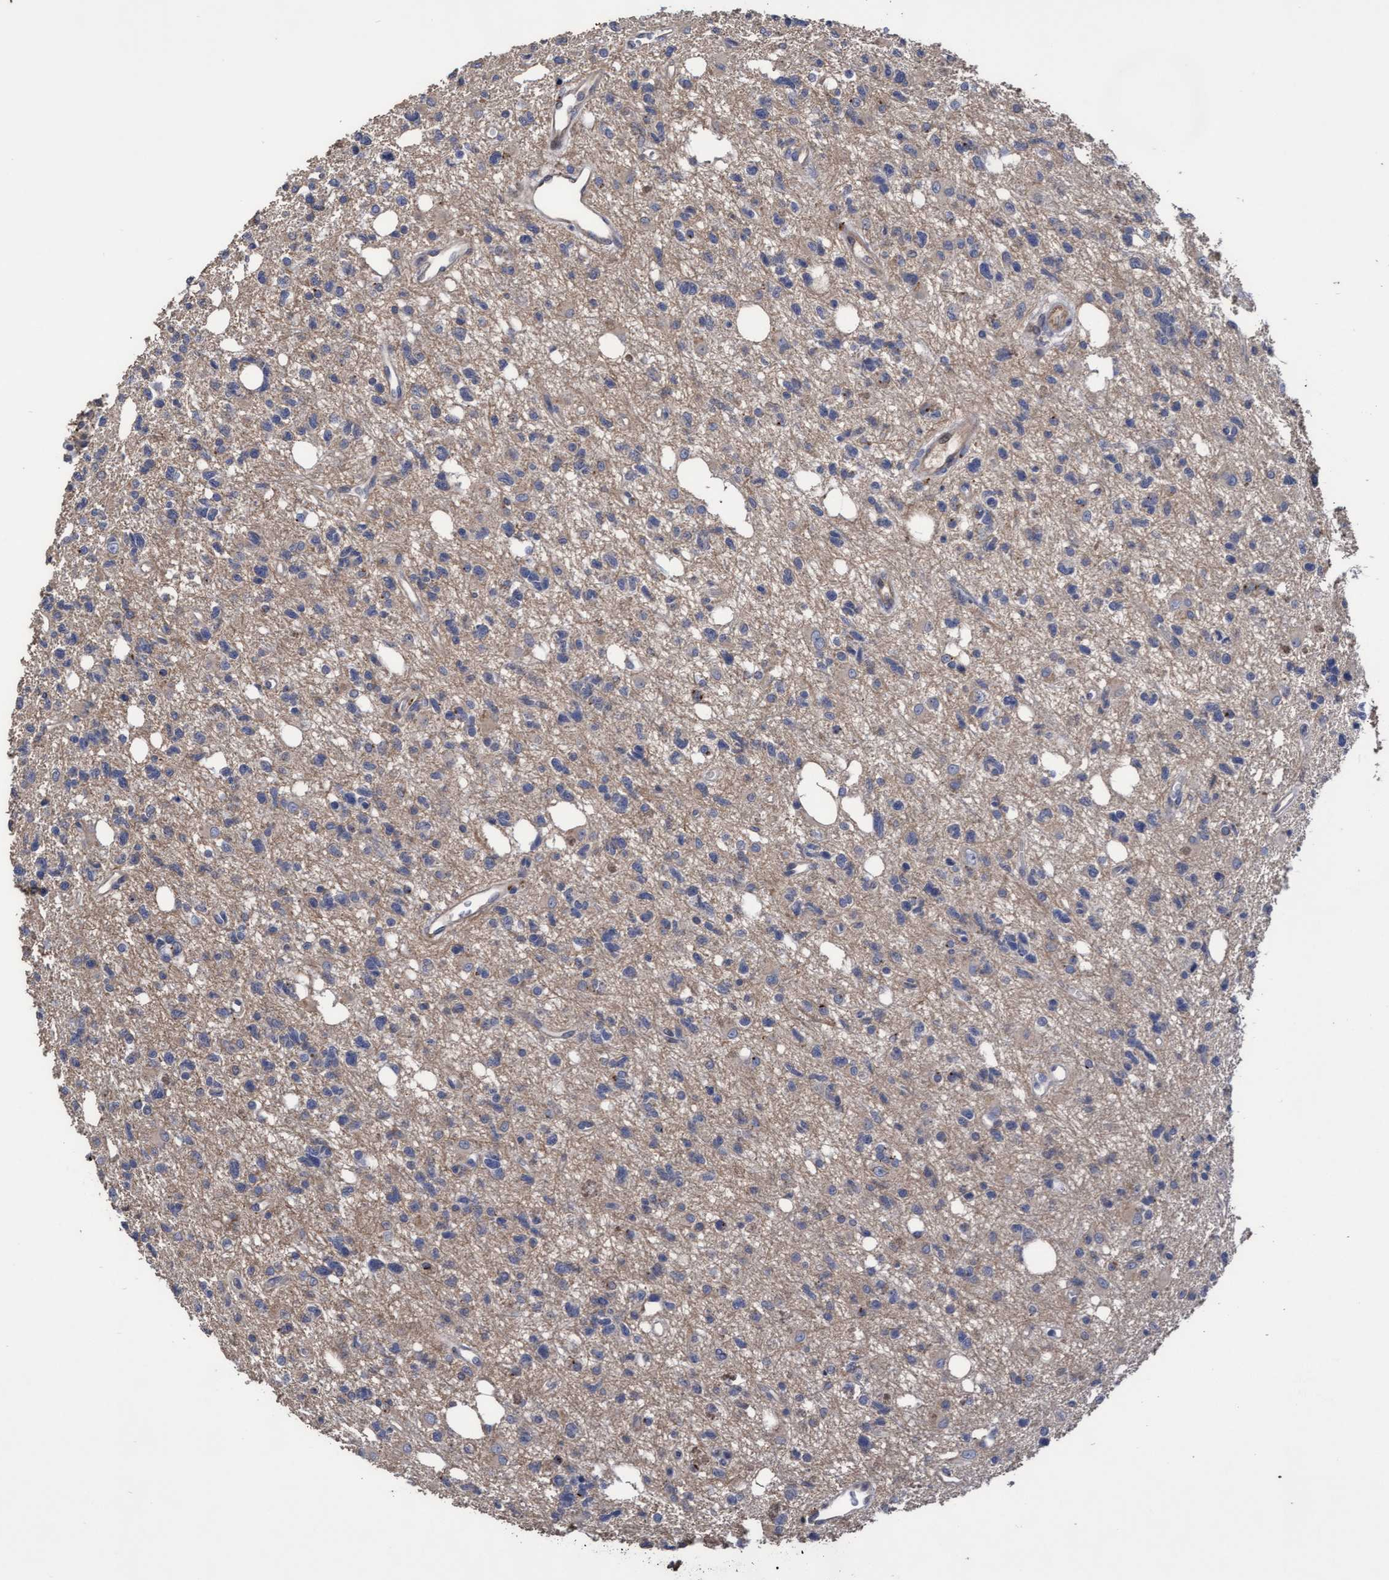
{"staining": {"intensity": "weak", "quantity": "<25%", "location": "cytoplasmic/membranous"}, "tissue": "glioma", "cell_type": "Tumor cells", "image_type": "cancer", "snomed": [{"axis": "morphology", "description": "Glioma, malignant, High grade"}, {"axis": "topography", "description": "Brain"}], "caption": "This is an immunohistochemistry histopathology image of malignant glioma (high-grade). There is no positivity in tumor cells.", "gene": "KRT24", "patient": {"sex": "female", "age": 62}}